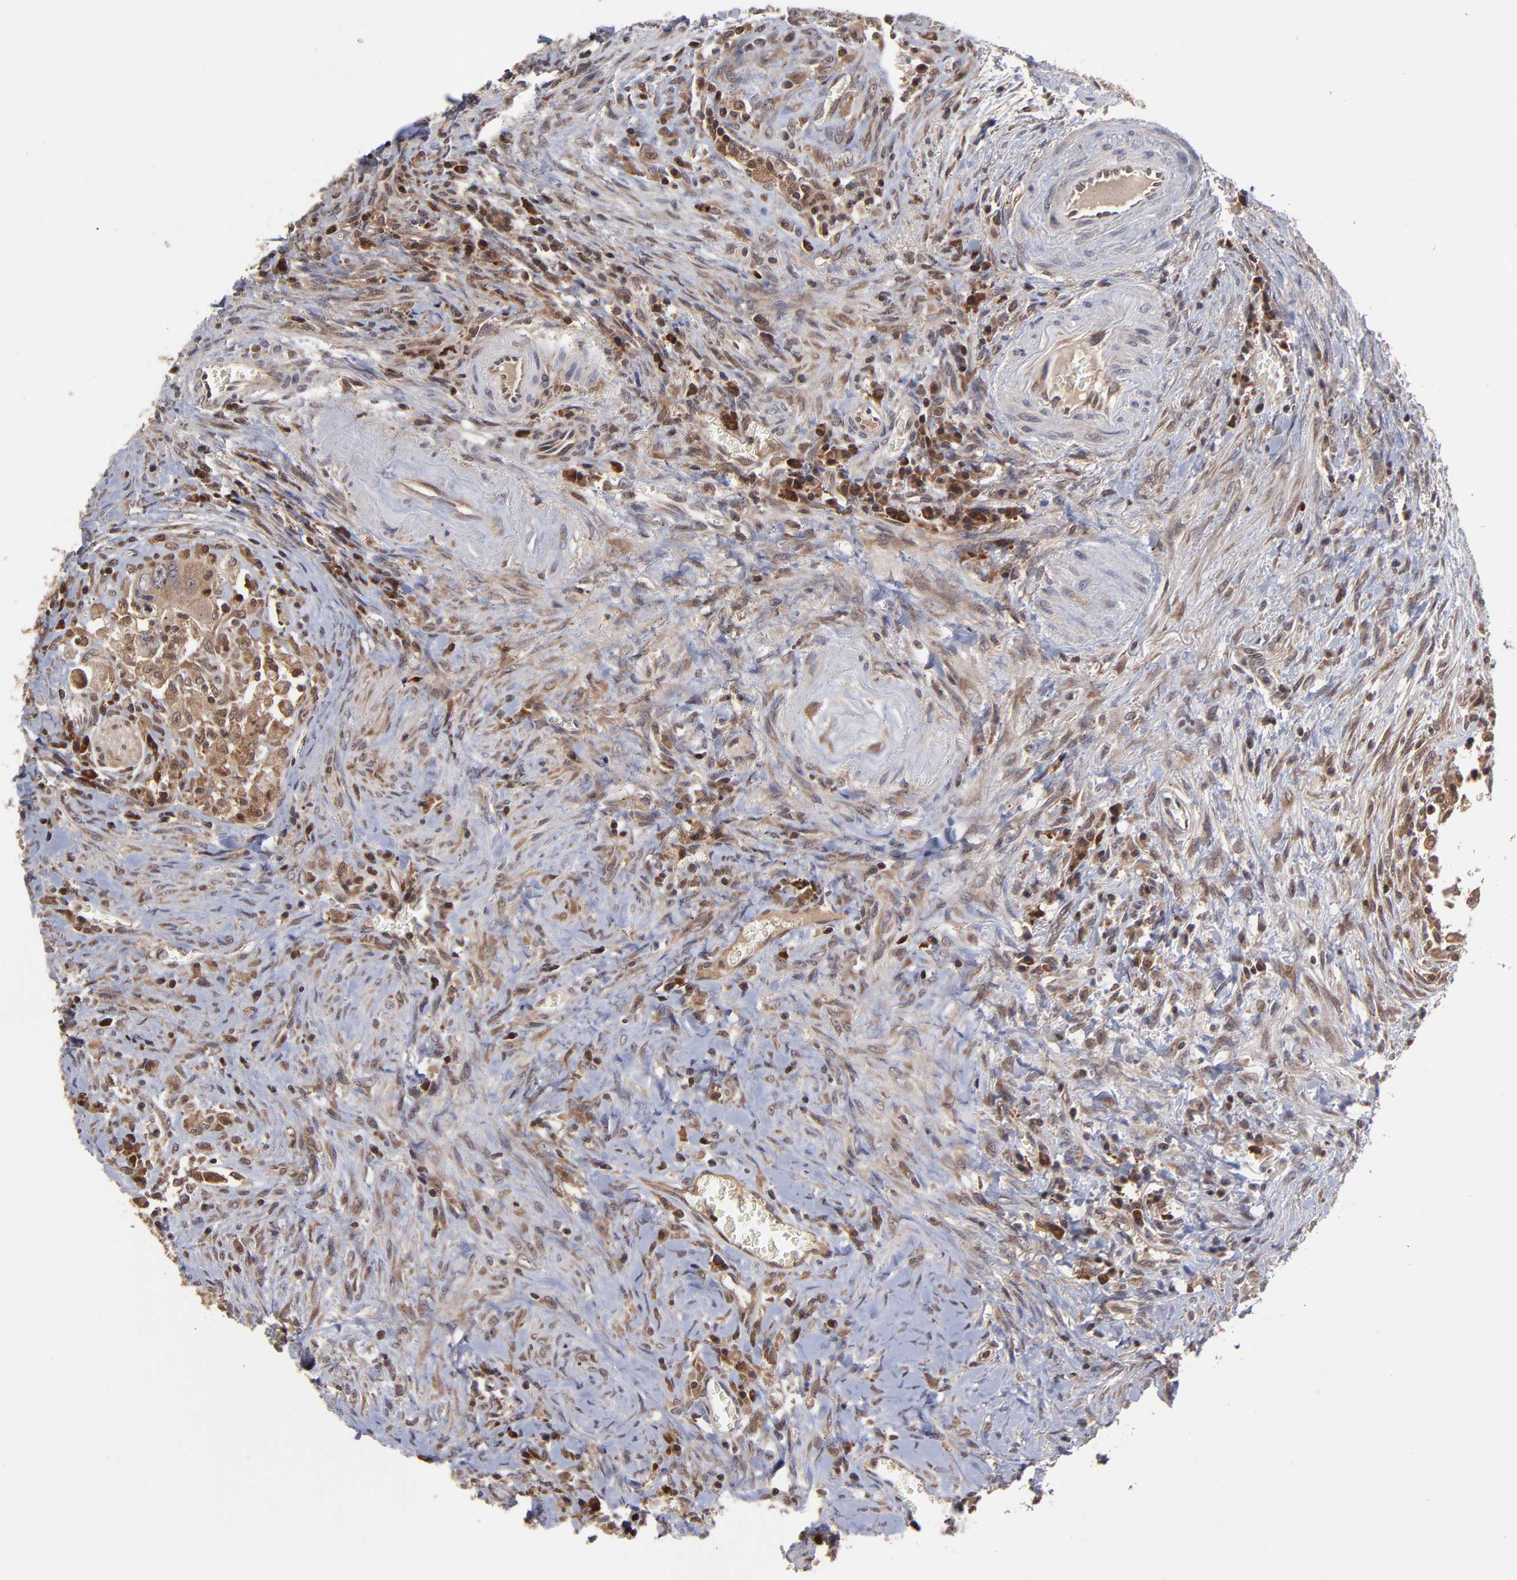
{"staining": {"intensity": "moderate", "quantity": ">75%", "location": "cytoplasmic/membranous"}, "tissue": "colorectal cancer", "cell_type": "Tumor cells", "image_type": "cancer", "snomed": [{"axis": "morphology", "description": "Adenocarcinoma, NOS"}, {"axis": "topography", "description": "Rectum"}], "caption": "Colorectal adenocarcinoma tissue demonstrates moderate cytoplasmic/membranous expression in approximately >75% of tumor cells The staining is performed using DAB brown chromogen to label protein expression. The nuclei are counter-stained blue using hematoxylin.", "gene": "UBE2L6", "patient": {"sex": "male", "age": 70}}